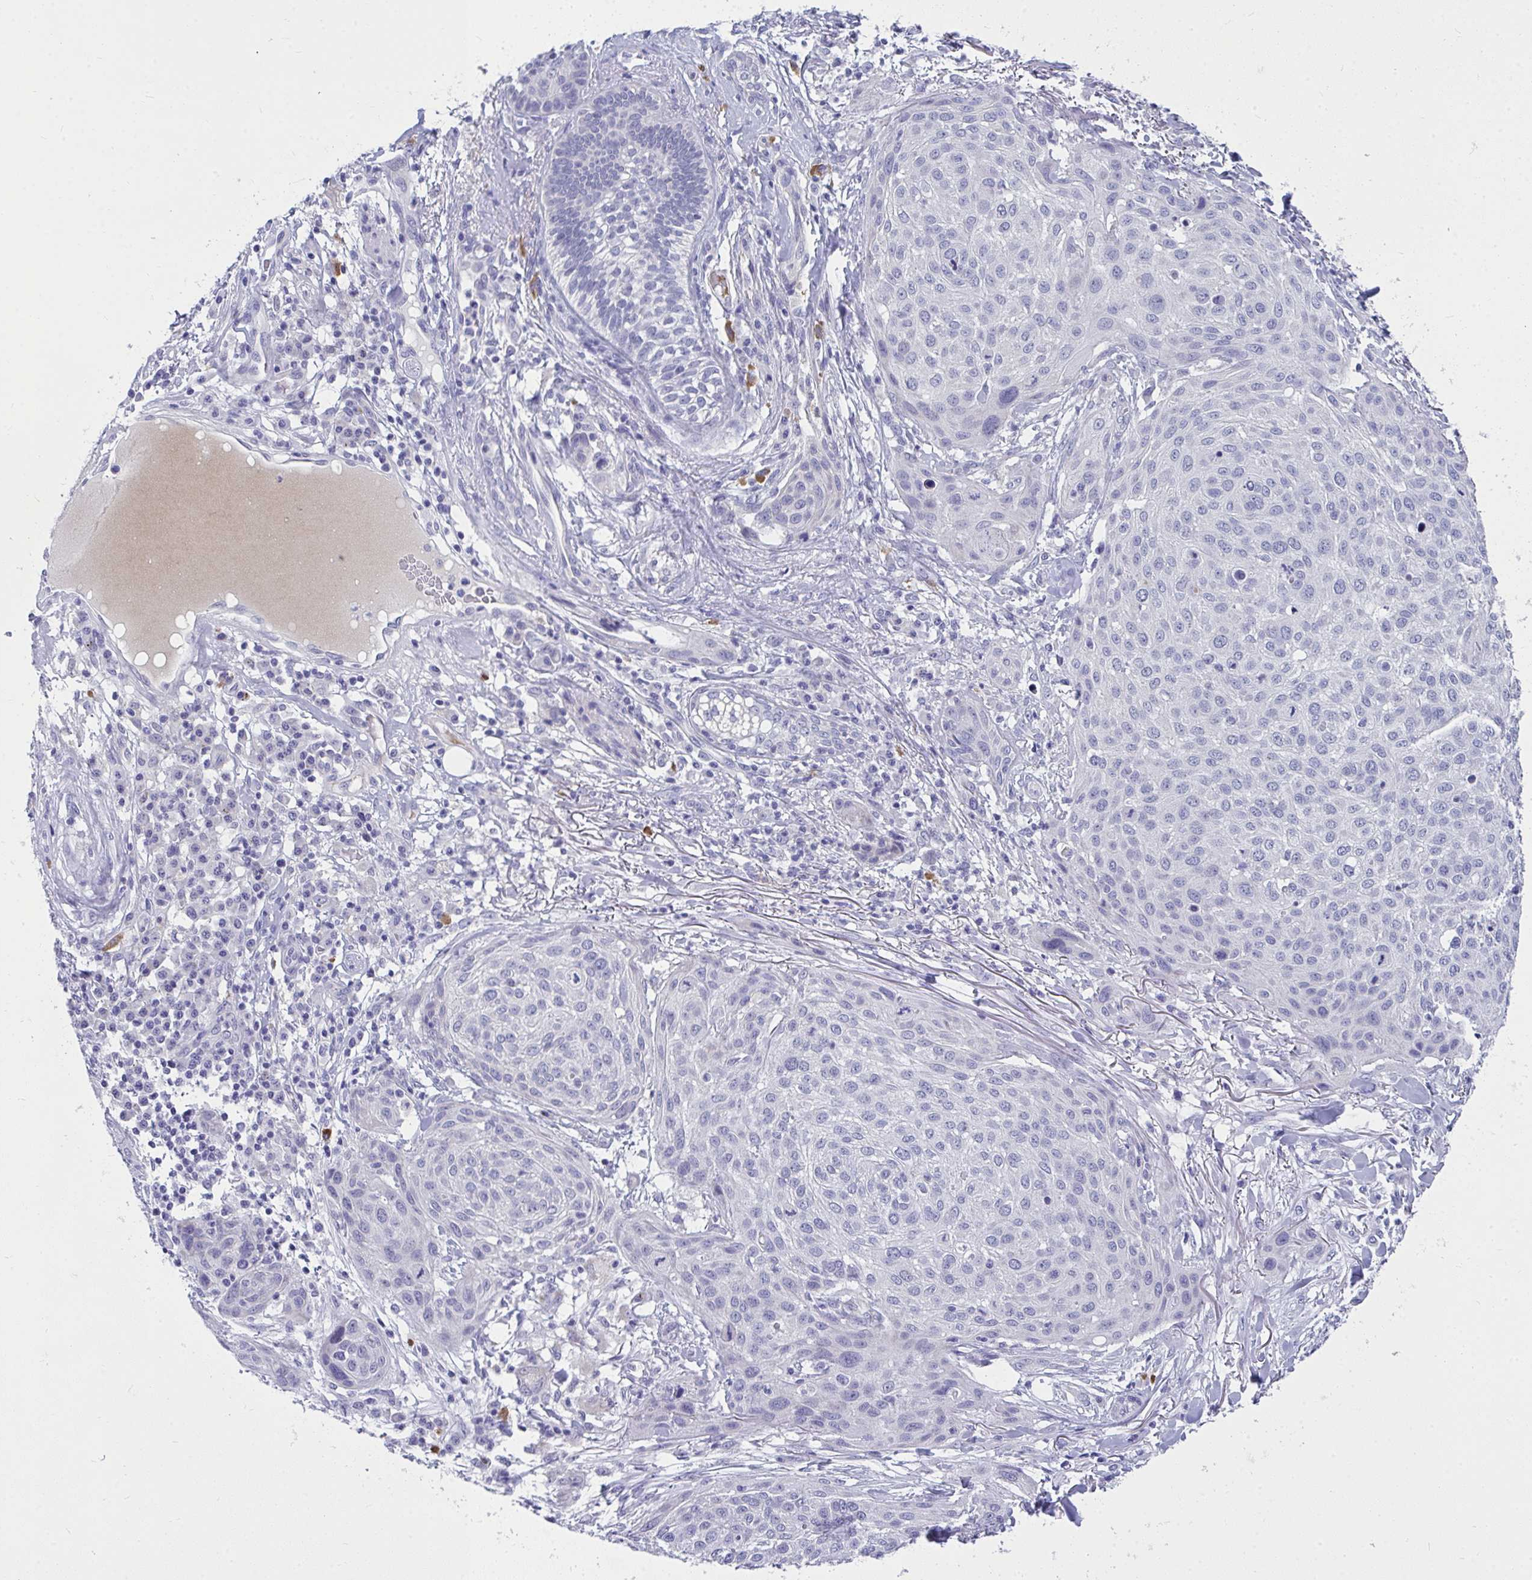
{"staining": {"intensity": "negative", "quantity": "none", "location": "none"}, "tissue": "skin cancer", "cell_type": "Tumor cells", "image_type": "cancer", "snomed": [{"axis": "morphology", "description": "Squamous cell carcinoma, NOS"}, {"axis": "topography", "description": "Skin"}], "caption": "The IHC micrograph has no significant expression in tumor cells of skin cancer (squamous cell carcinoma) tissue.", "gene": "TSBP1", "patient": {"sex": "female", "age": 87}}